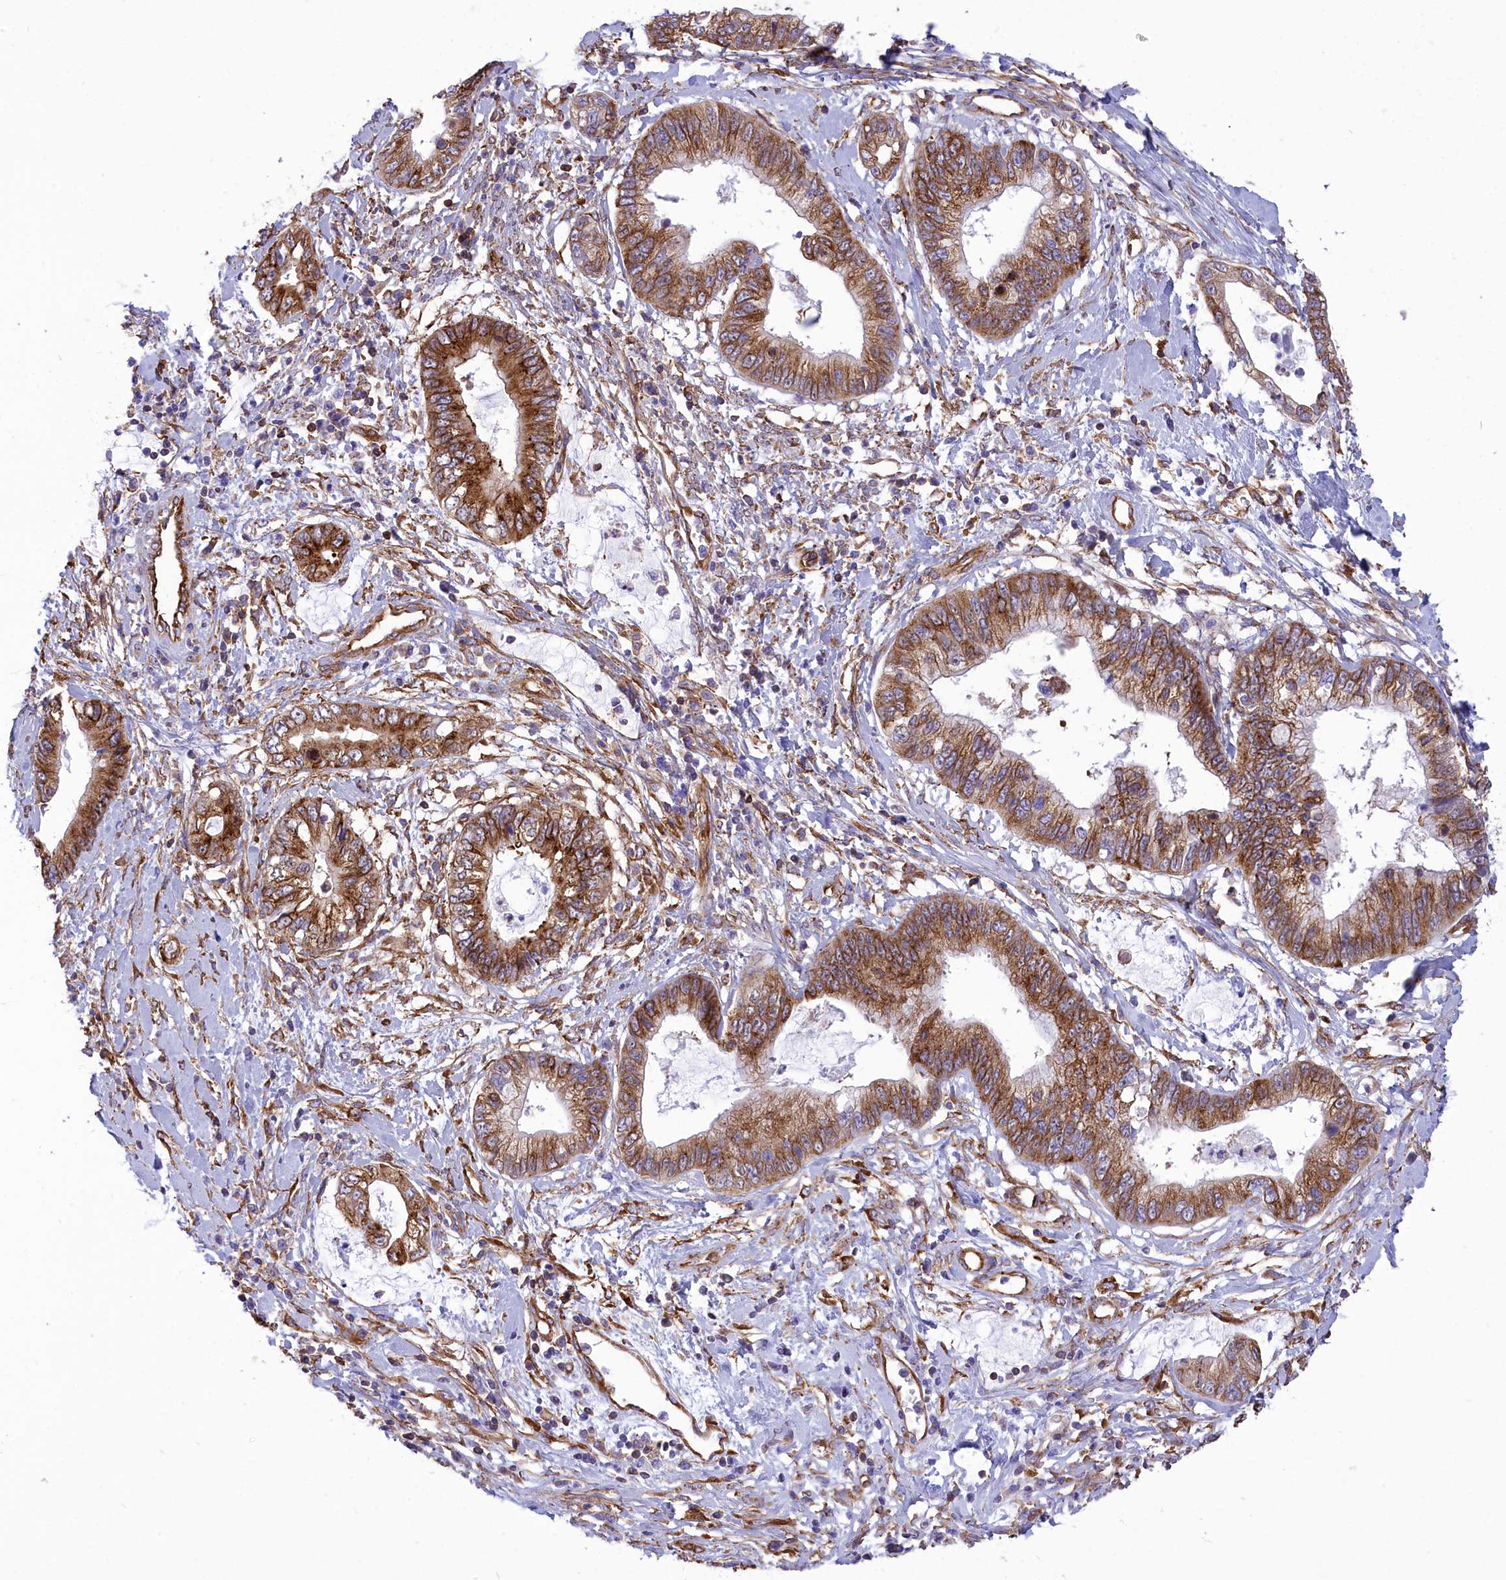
{"staining": {"intensity": "moderate", "quantity": ">75%", "location": "cytoplasmic/membranous"}, "tissue": "cervical cancer", "cell_type": "Tumor cells", "image_type": "cancer", "snomed": [{"axis": "morphology", "description": "Adenocarcinoma, NOS"}, {"axis": "topography", "description": "Cervix"}], "caption": "Moderate cytoplasmic/membranous positivity for a protein is appreciated in about >75% of tumor cells of cervical cancer (adenocarcinoma) using immunohistochemistry.", "gene": "SEPTIN9", "patient": {"sex": "female", "age": 44}}